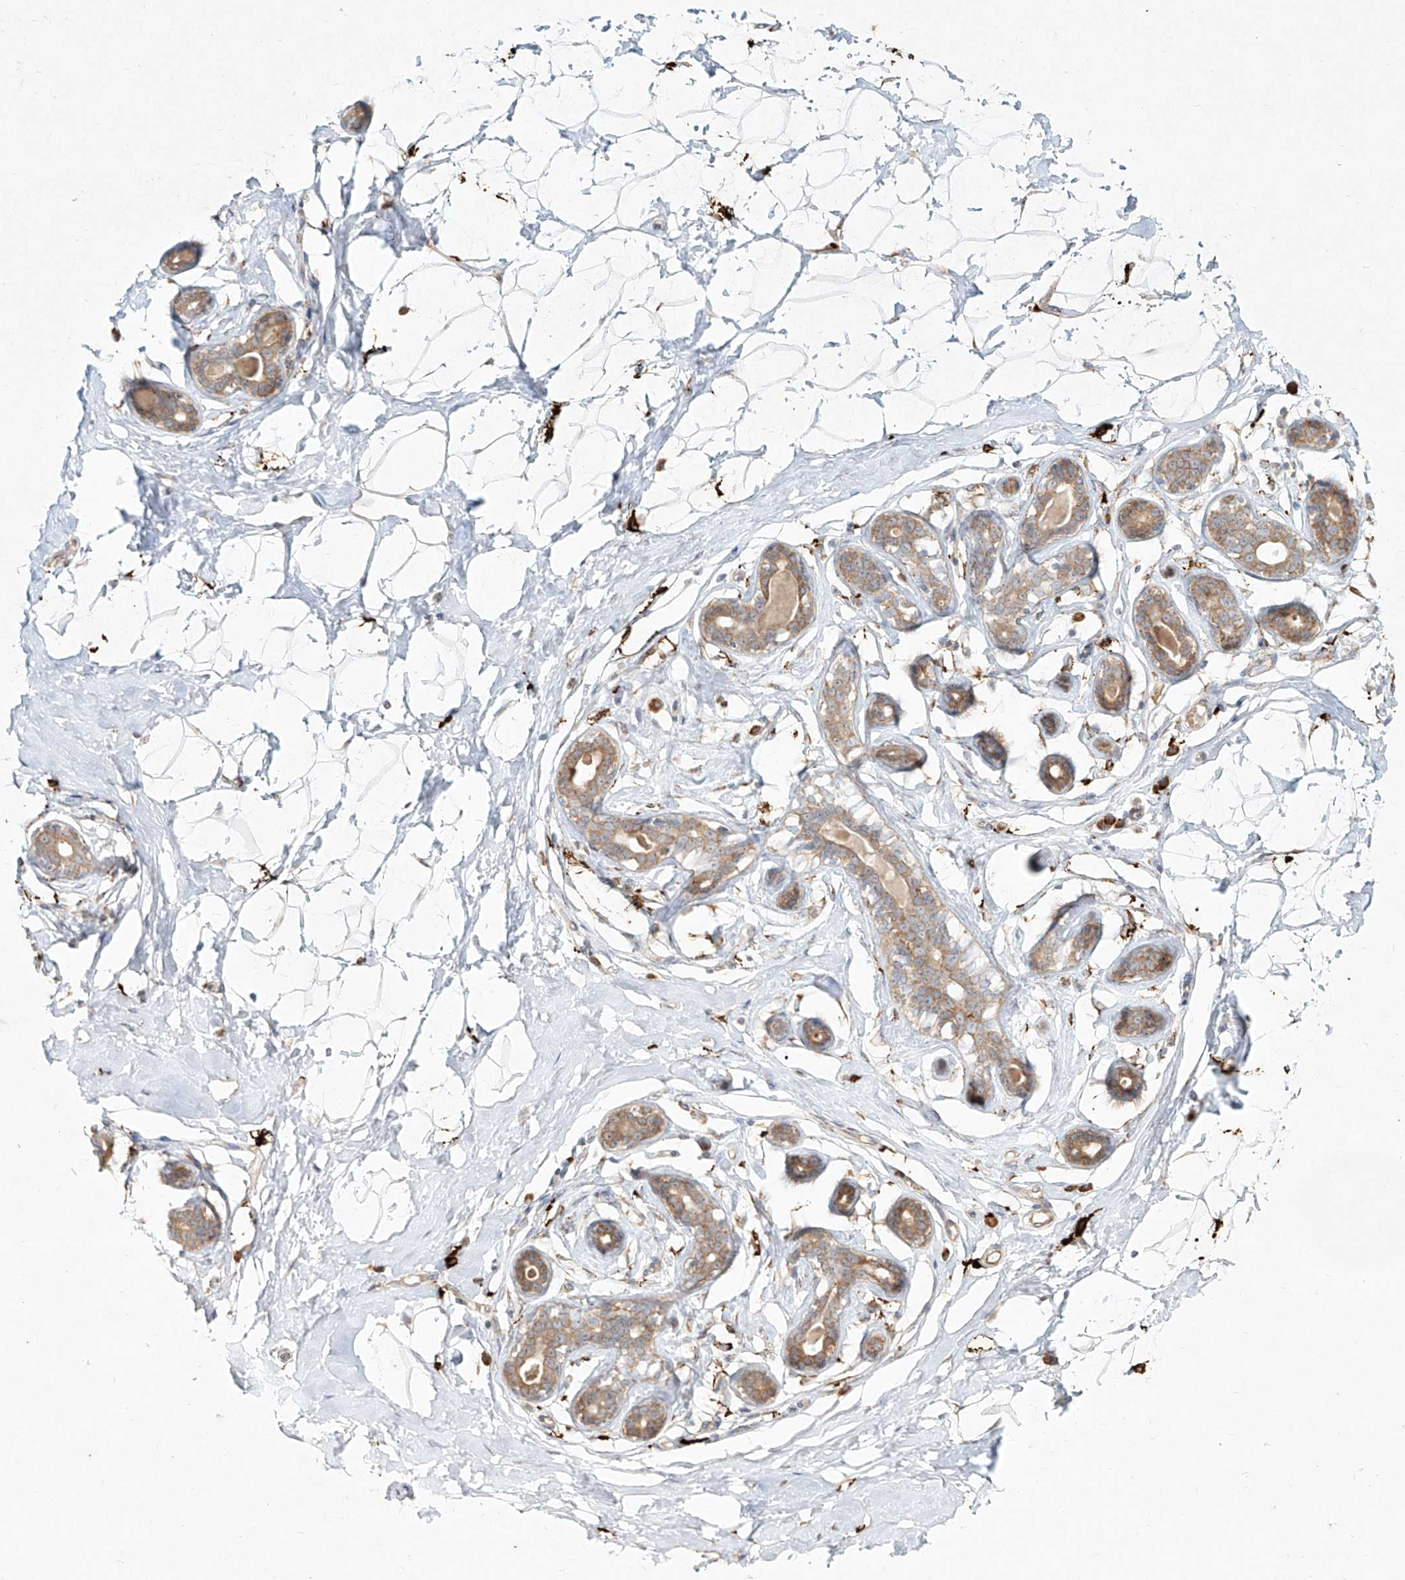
{"staining": {"intensity": "negative", "quantity": "none", "location": "none"}, "tissue": "breast", "cell_type": "Adipocytes", "image_type": "normal", "snomed": [{"axis": "morphology", "description": "Normal tissue, NOS"}, {"axis": "morphology", "description": "Adenoma, NOS"}, {"axis": "topography", "description": "Breast"}], "caption": "A histopathology image of human breast is negative for staining in adipocytes. (Immunohistochemistry, brightfield microscopy, high magnification).", "gene": "CD209", "patient": {"sex": "female", "age": 23}}